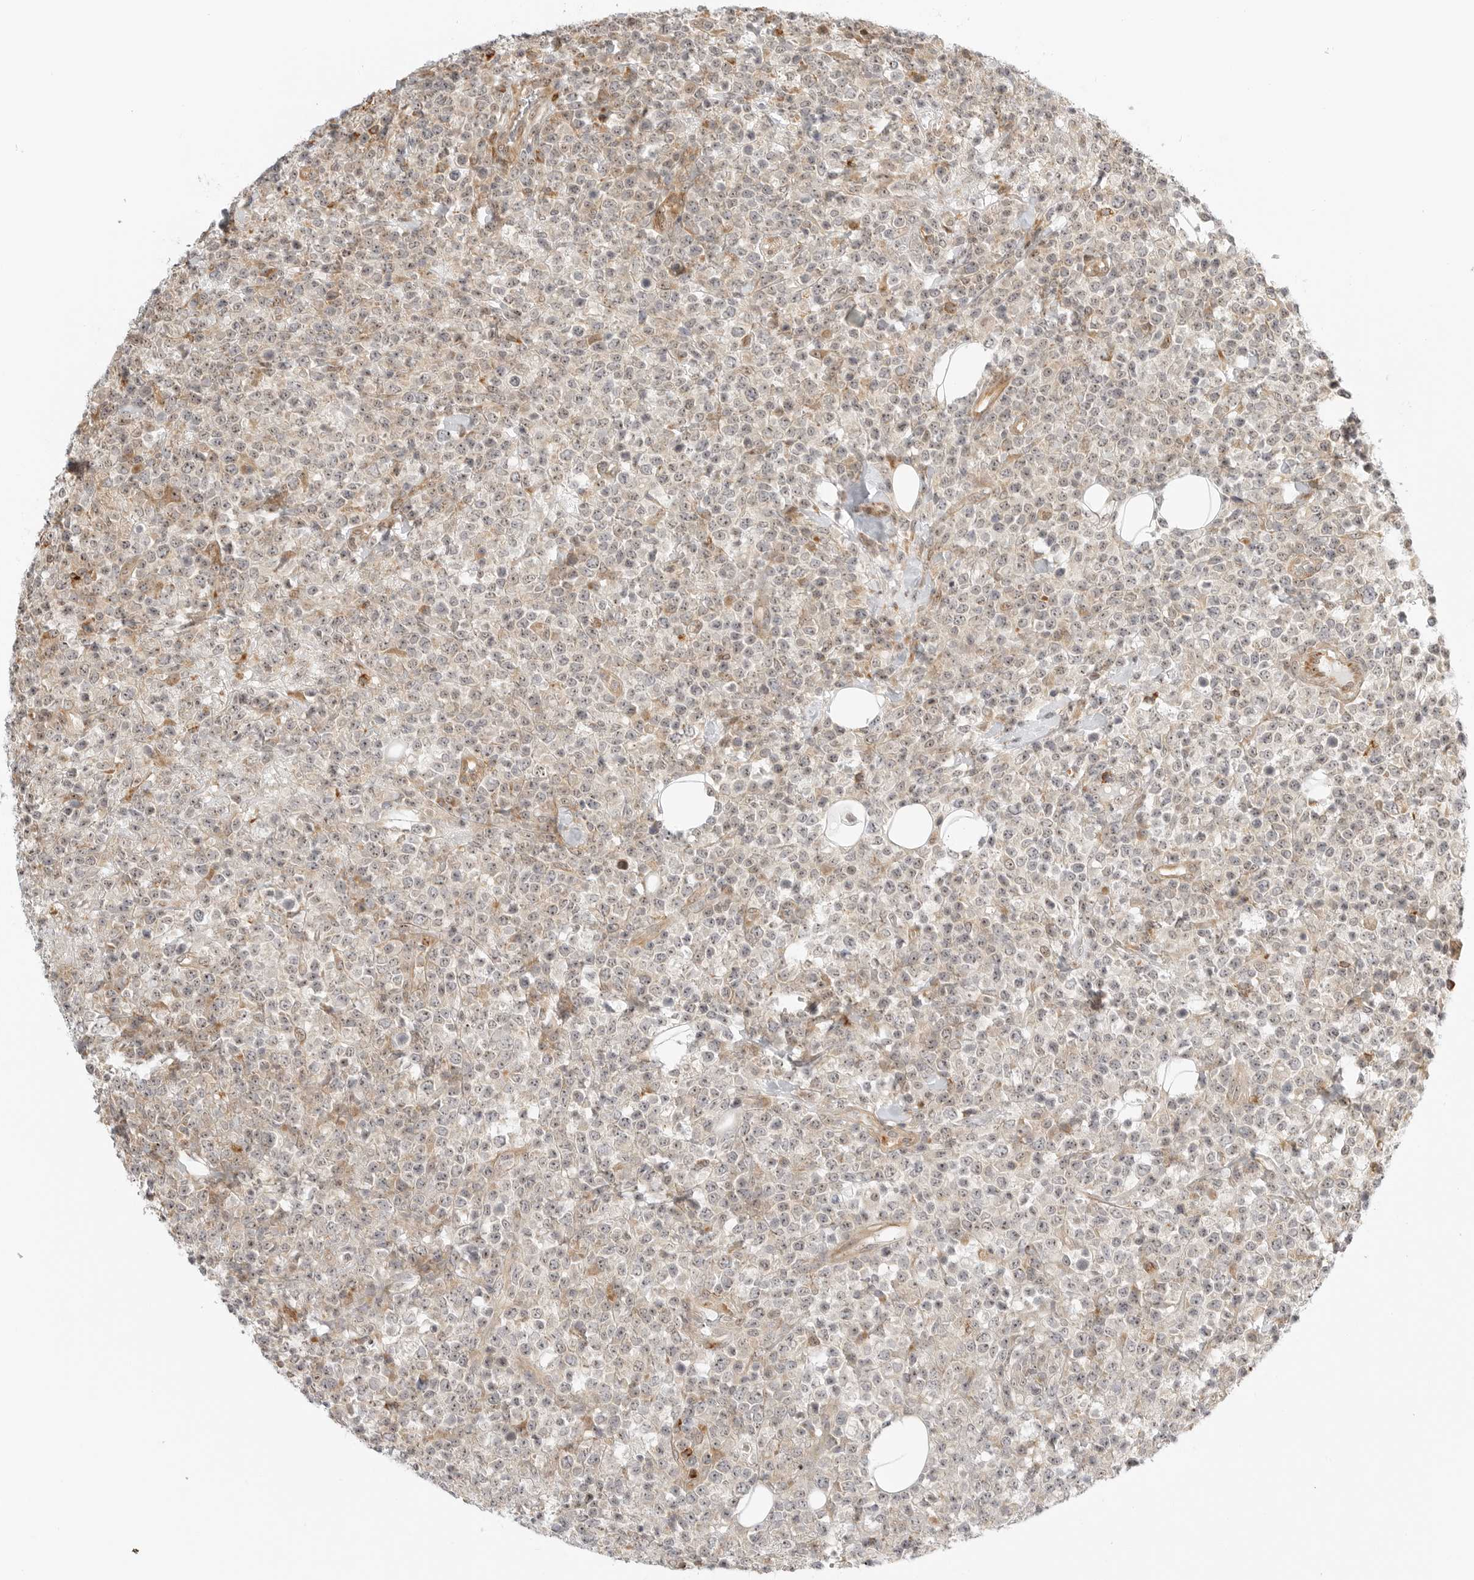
{"staining": {"intensity": "weak", "quantity": "25%-75%", "location": "nuclear"}, "tissue": "lymphoma", "cell_type": "Tumor cells", "image_type": "cancer", "snomed": [{"axis": "morphology", "description": "Malignant lymphoma, non-Hodgkin's type, High grade"}, {"axis": "topography", "description": "Colon"}], "caption": "DAB (3,3'-diaminobenzidine) immunohistochemical staining of human lymphoma shows weak nuclear protein expression in about 25%-75% of tumor cells. (IHC, brightfield microscopy, high magnification).", "gene": "DSCC1", "patient": {"sex": "female", "age": 53}}